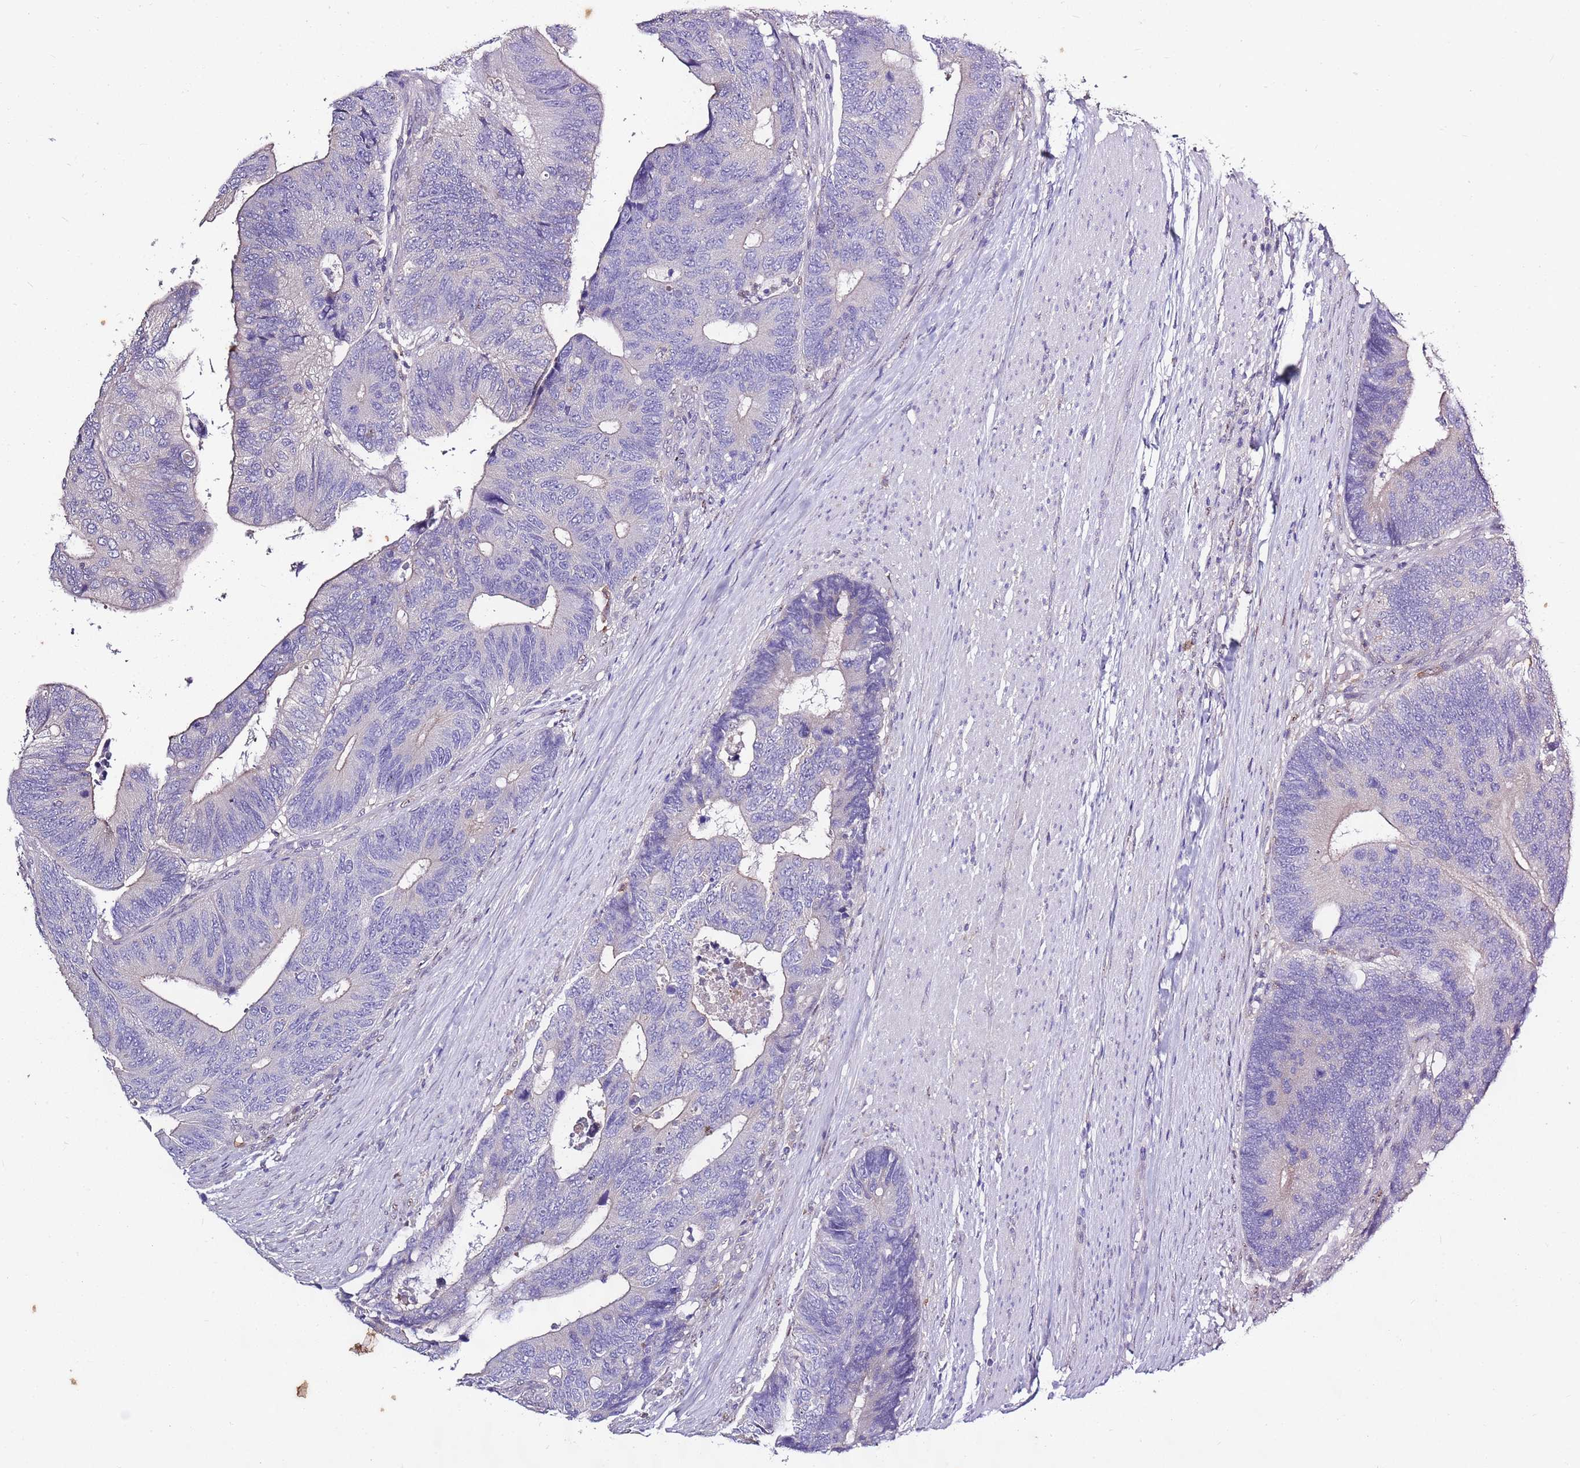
{"staining": {"intensity": "negative", "quantity": "none", "location": "none"}, "tissue": "colorectal cancer", "cell_type": "Tumor cells", "image_type": "cancer", "snomed": [{"axis": "morphology", "description": "Adenocarcinoma, NOS"}, {"axis": "topography", "description": "Colon"}], "caption": "Human colorectal cancer (adenocarcinoma) stained for a protein using immunohistochemistry demonstrates no staining in tumor cells.", "gene": "CAPN9", "patient": {"sex": "male", "age": 87}}